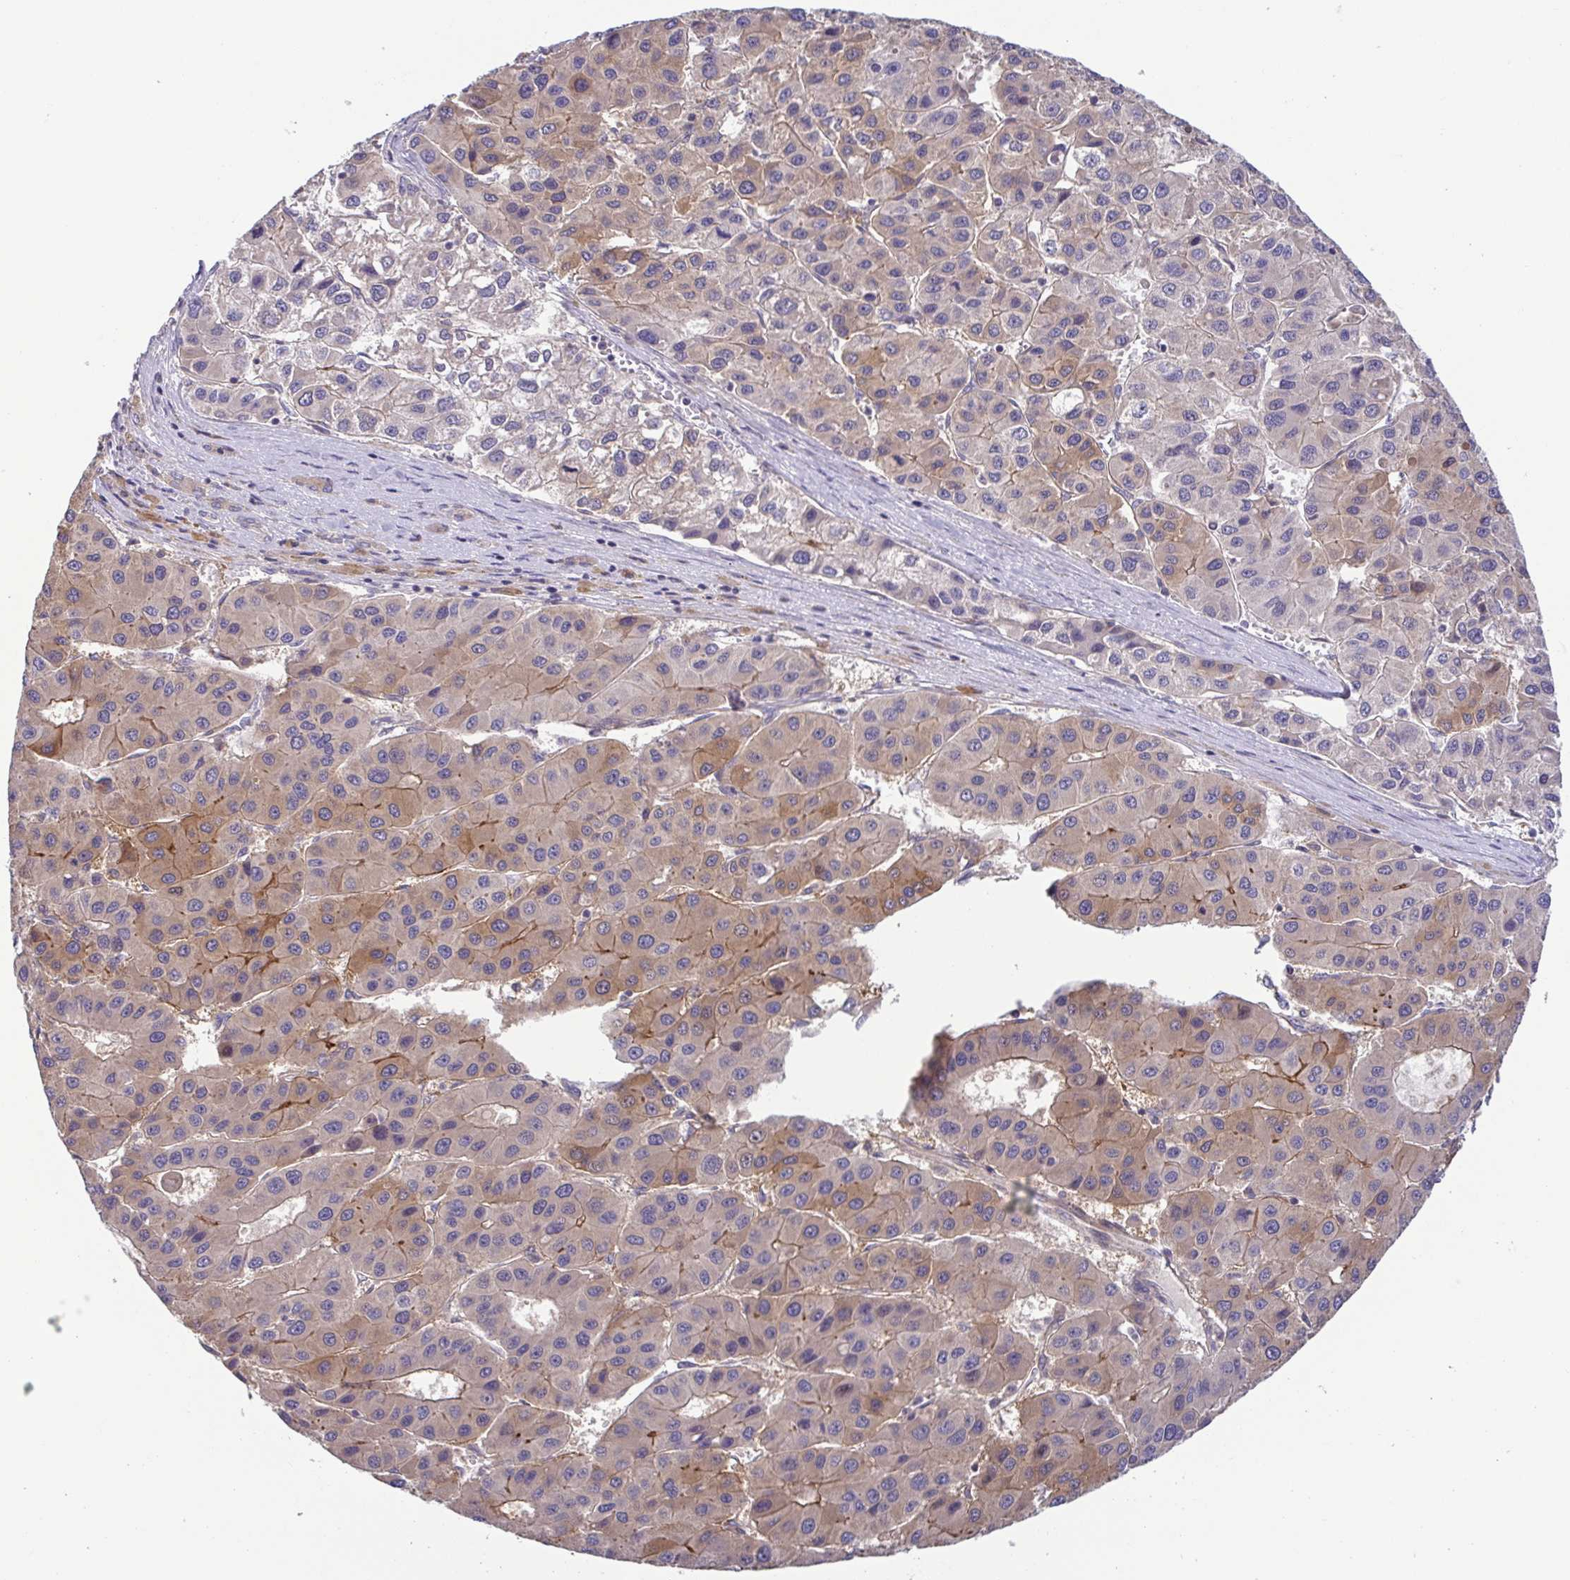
{"staining": {"intensity": "moderate", "quantity": ">75%", "location": "cytoplasmic/membranous"}, "tissue": "liver cancer", "cell_type": "Tumor cells", "image_type": "cancer", "snomed": [{"axis": "morphology", "description": "Carcinoma, Hepatocellular, NOS"}, {"axis": "topography", "description": "Liver"}], "caption": "IHC of human hepatocellular carcinoma (liver) shows medium levels of moderate cytoplasmic/membranous positivity in approximately >75% of tumor cells.", "gene": "LMF2", "patient": {"sex": "male", "age": 73}}